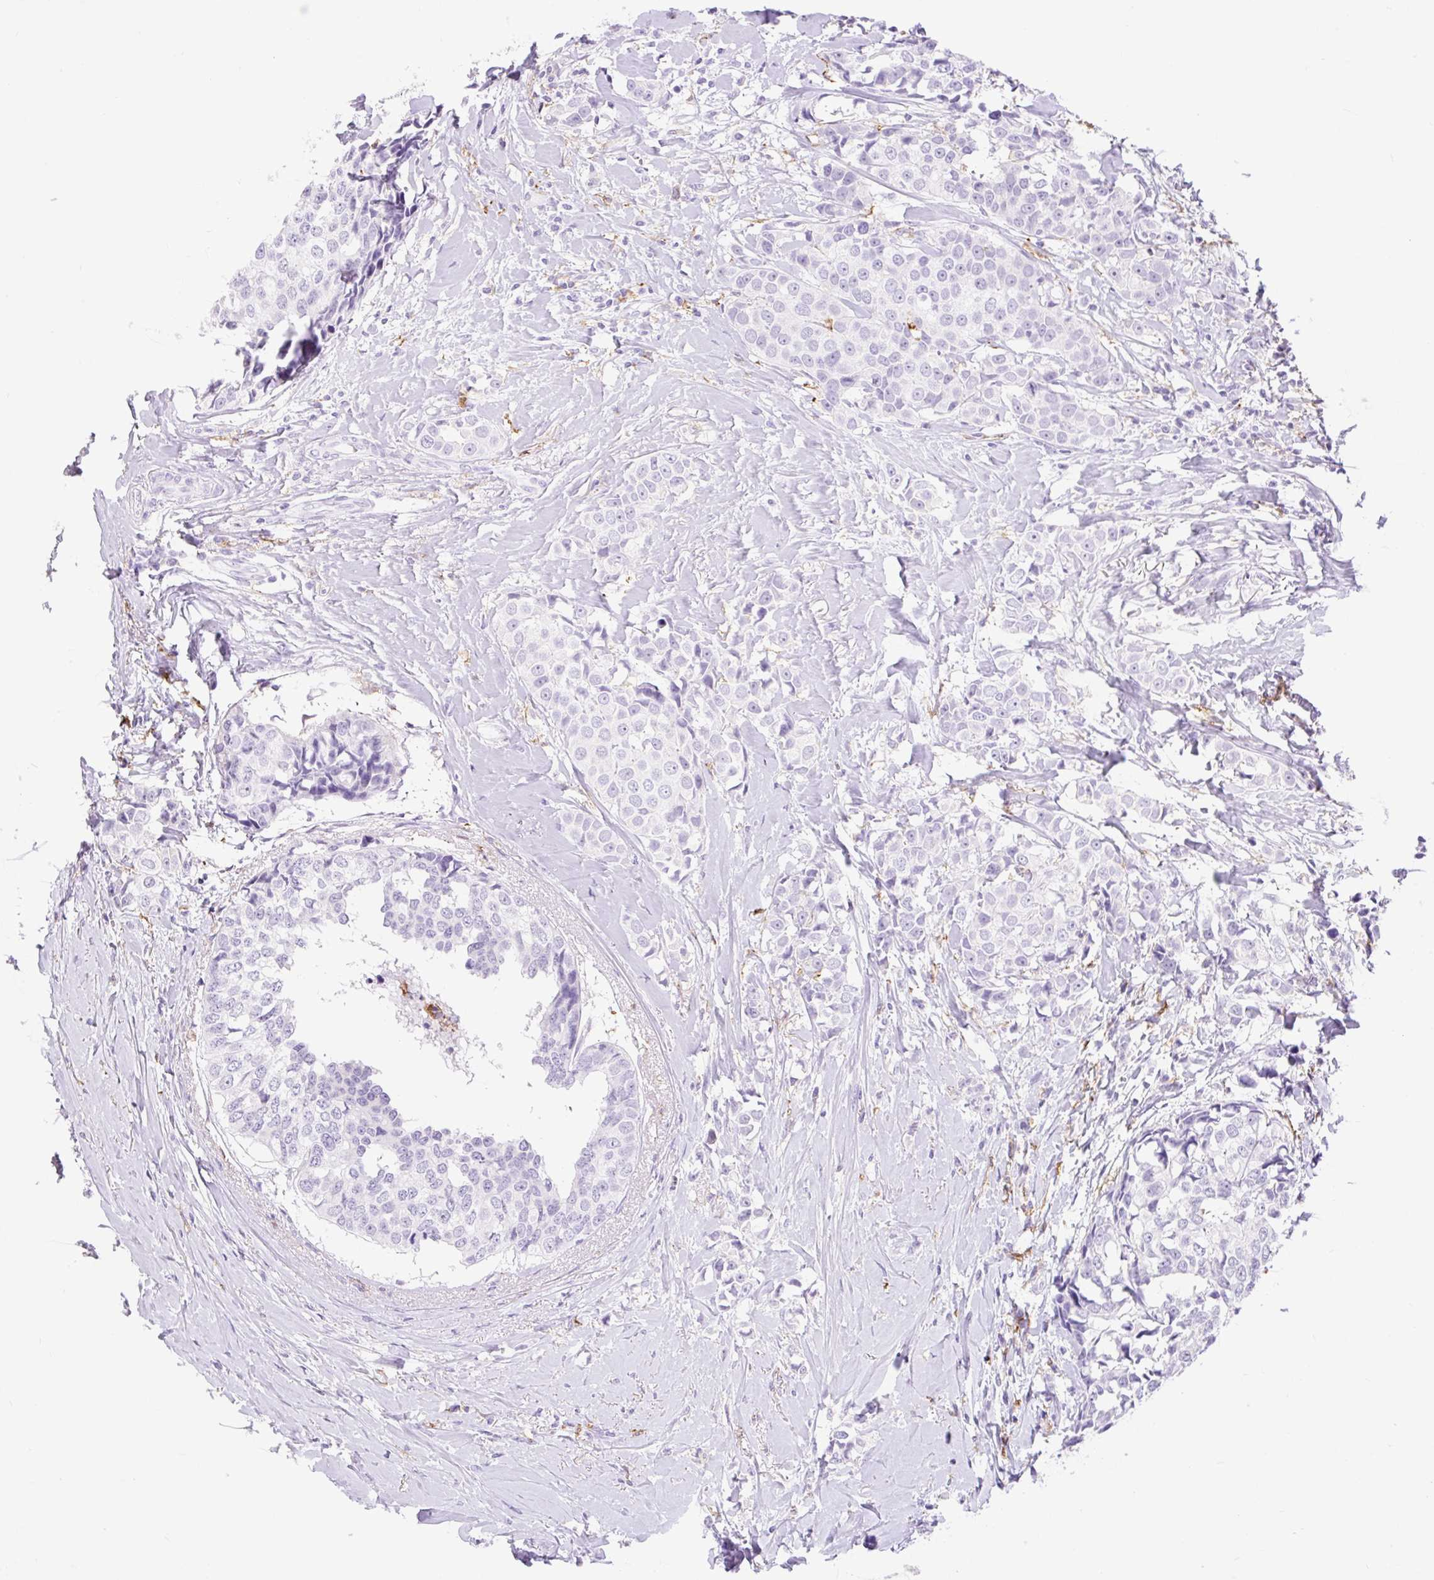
{"staining": {"intensity": "negative", "quantity": "none", "location": "none"}, "tissue": "breast cancer", "cell_type": "Tumor cells", "image_type": "cancer", "snomed": [{"axis": "morphology", "description": "Duct carcinoma"}, {"axis": "topography", "description": "Breast"}], "caption": "This is a photomicrograph of immunohistochemistry (IHC) staining of breast invasive ductal carcinoma, which shows no staining in tumor cells. The staining was performed using DAB (3,3'-diaminobenzidine) to visualize the protein expression in brown, while the nuclei were stained in blue with hematoxylin (Magnification: 20x).", "gene": "SIGLEC1", "patient": {"sex": "female", "age": 80}}